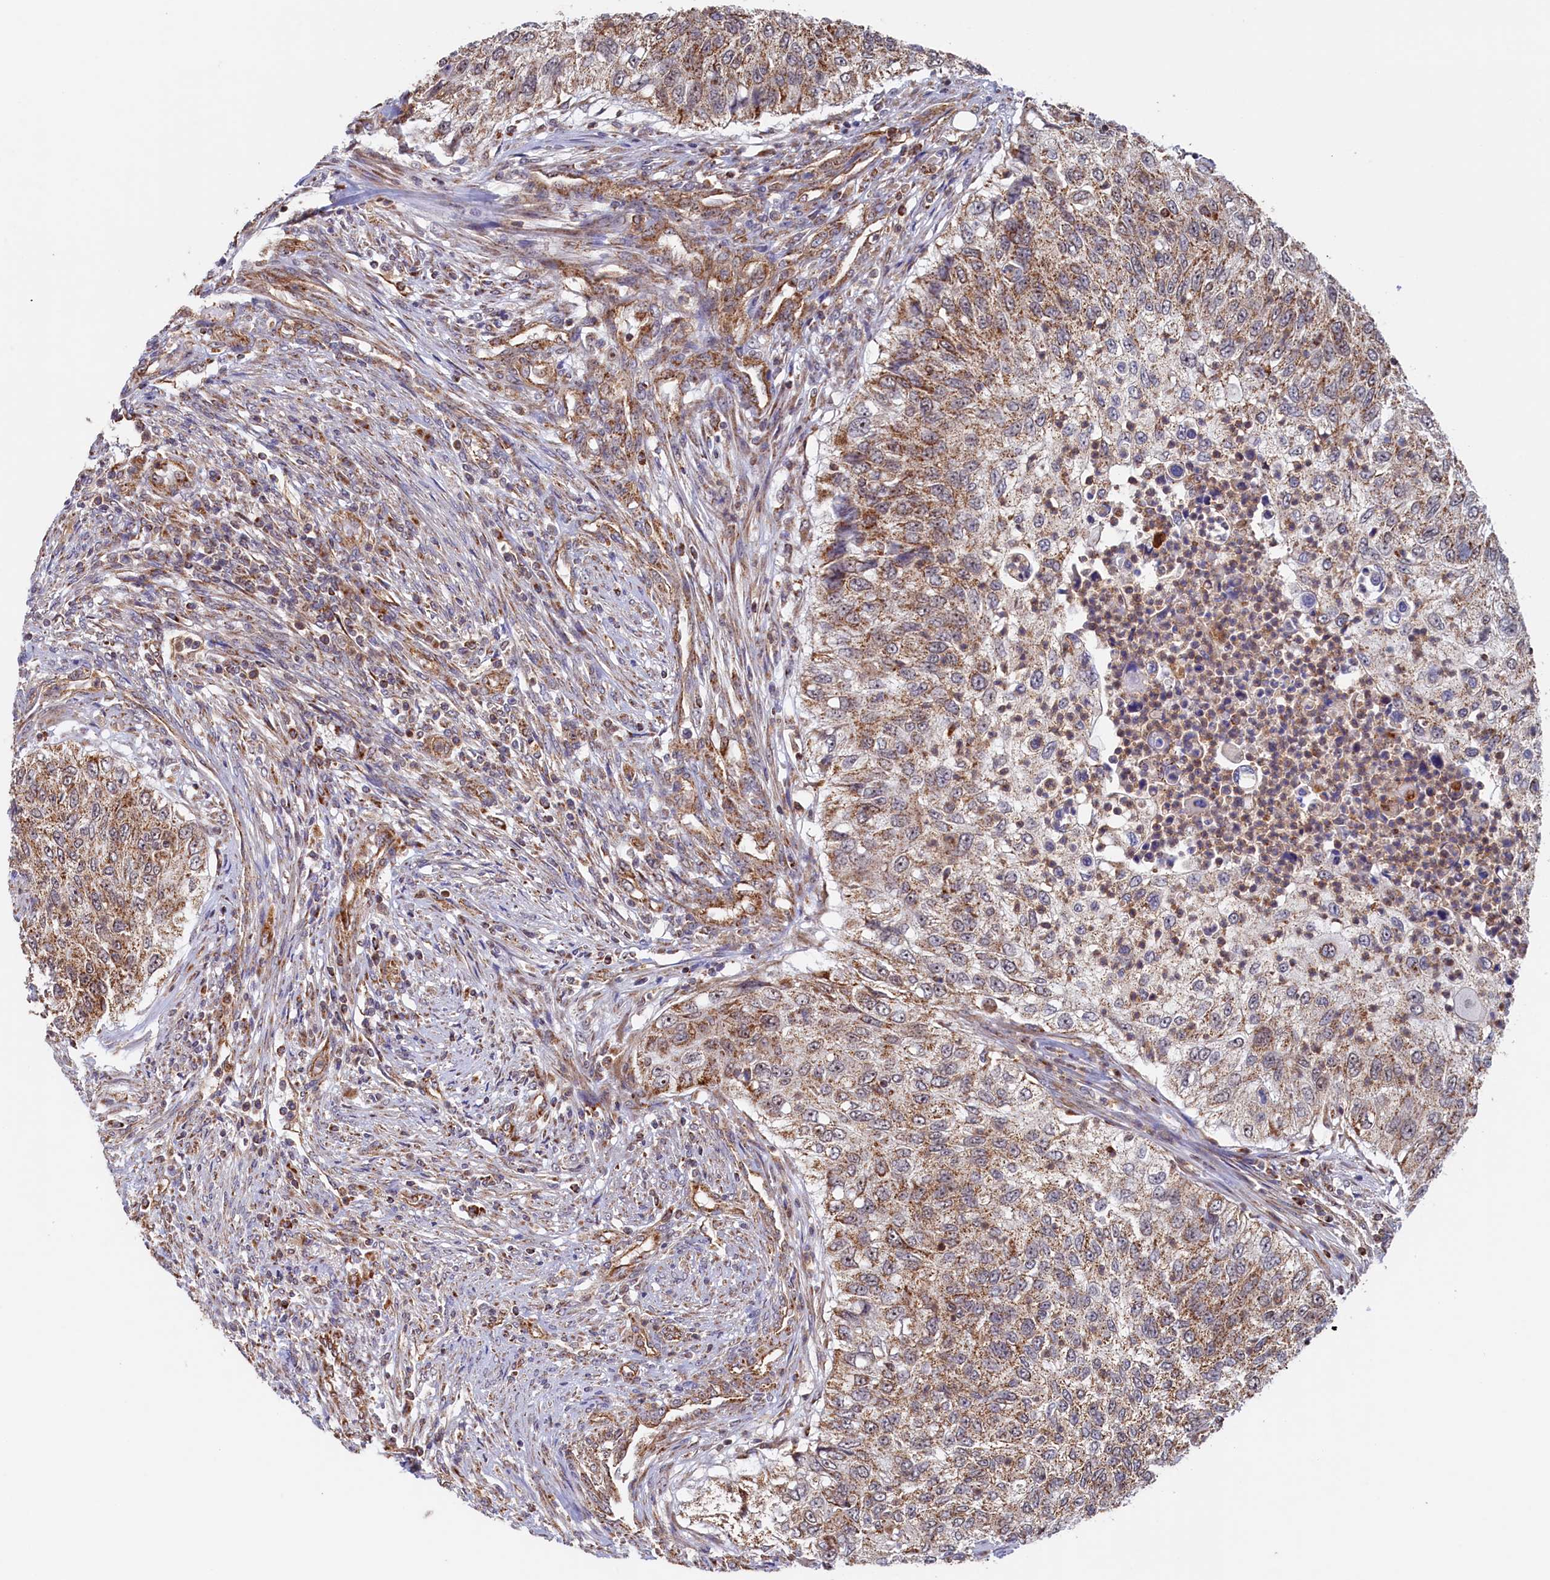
{"staining": {"intensity": "moderate", "quantity": "25%-75%", "location": "cytoplasmic/membranous"}, "tissue": "urothelial cancer", "cell_type": "Tumor cells", "image_type": "cancer", "snomed": [{"axis": "morphology", "description": "Urothelial carcinoma, High grade"}, {"axis": "topography", "description": "Urinary bladder"}], "caption": "Approximately 25%-75% of tumor cells in human urothelial cancer reveal moderate cytoplasmic/membranous protein expression as visualized by brown immunohistochemical staining.", "gene": "UBE3B", "patient": {"sex": "female", "age": 60}}